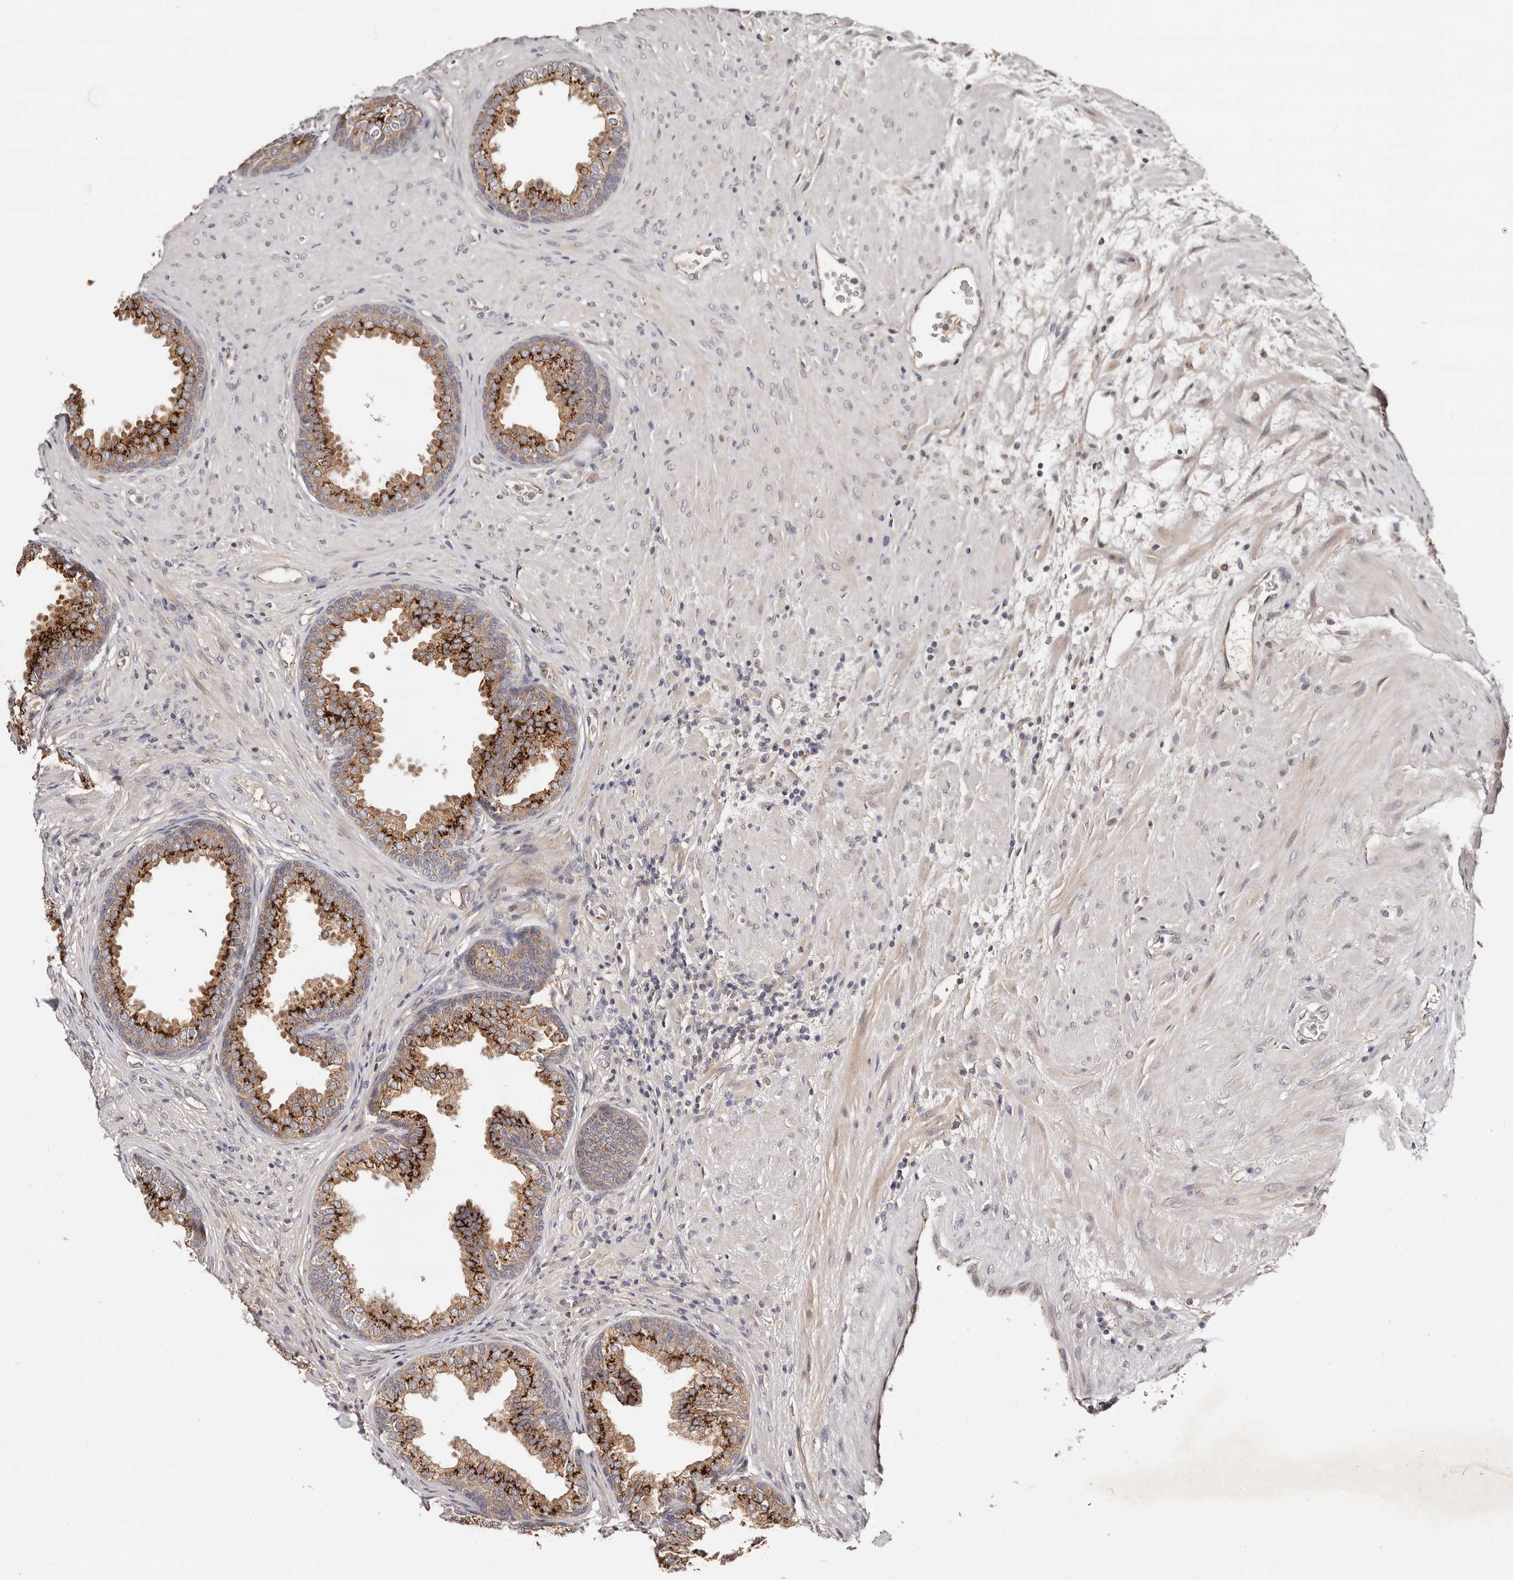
{"staining": {"intensity": "strong", "quantity": "25%-75%", "location": "cytoplasmic/membranous"}, "tissue": "prostate", "cell_type": "Glandular cells", "image_type": "normal", "snomed": [{"axis": "morphology", "description": "Normal tissue, NOS"}, {"axis": "topography", "description": "Prostate"}], "caption": "Immunohistochemical staining of normal prostate demonstrates high levels of strong cytoplasmic/membranous staining in about 25%-75% of glandular cells.", "gene": "DACT2", "patient": {"sex": "male", "age": 76}}